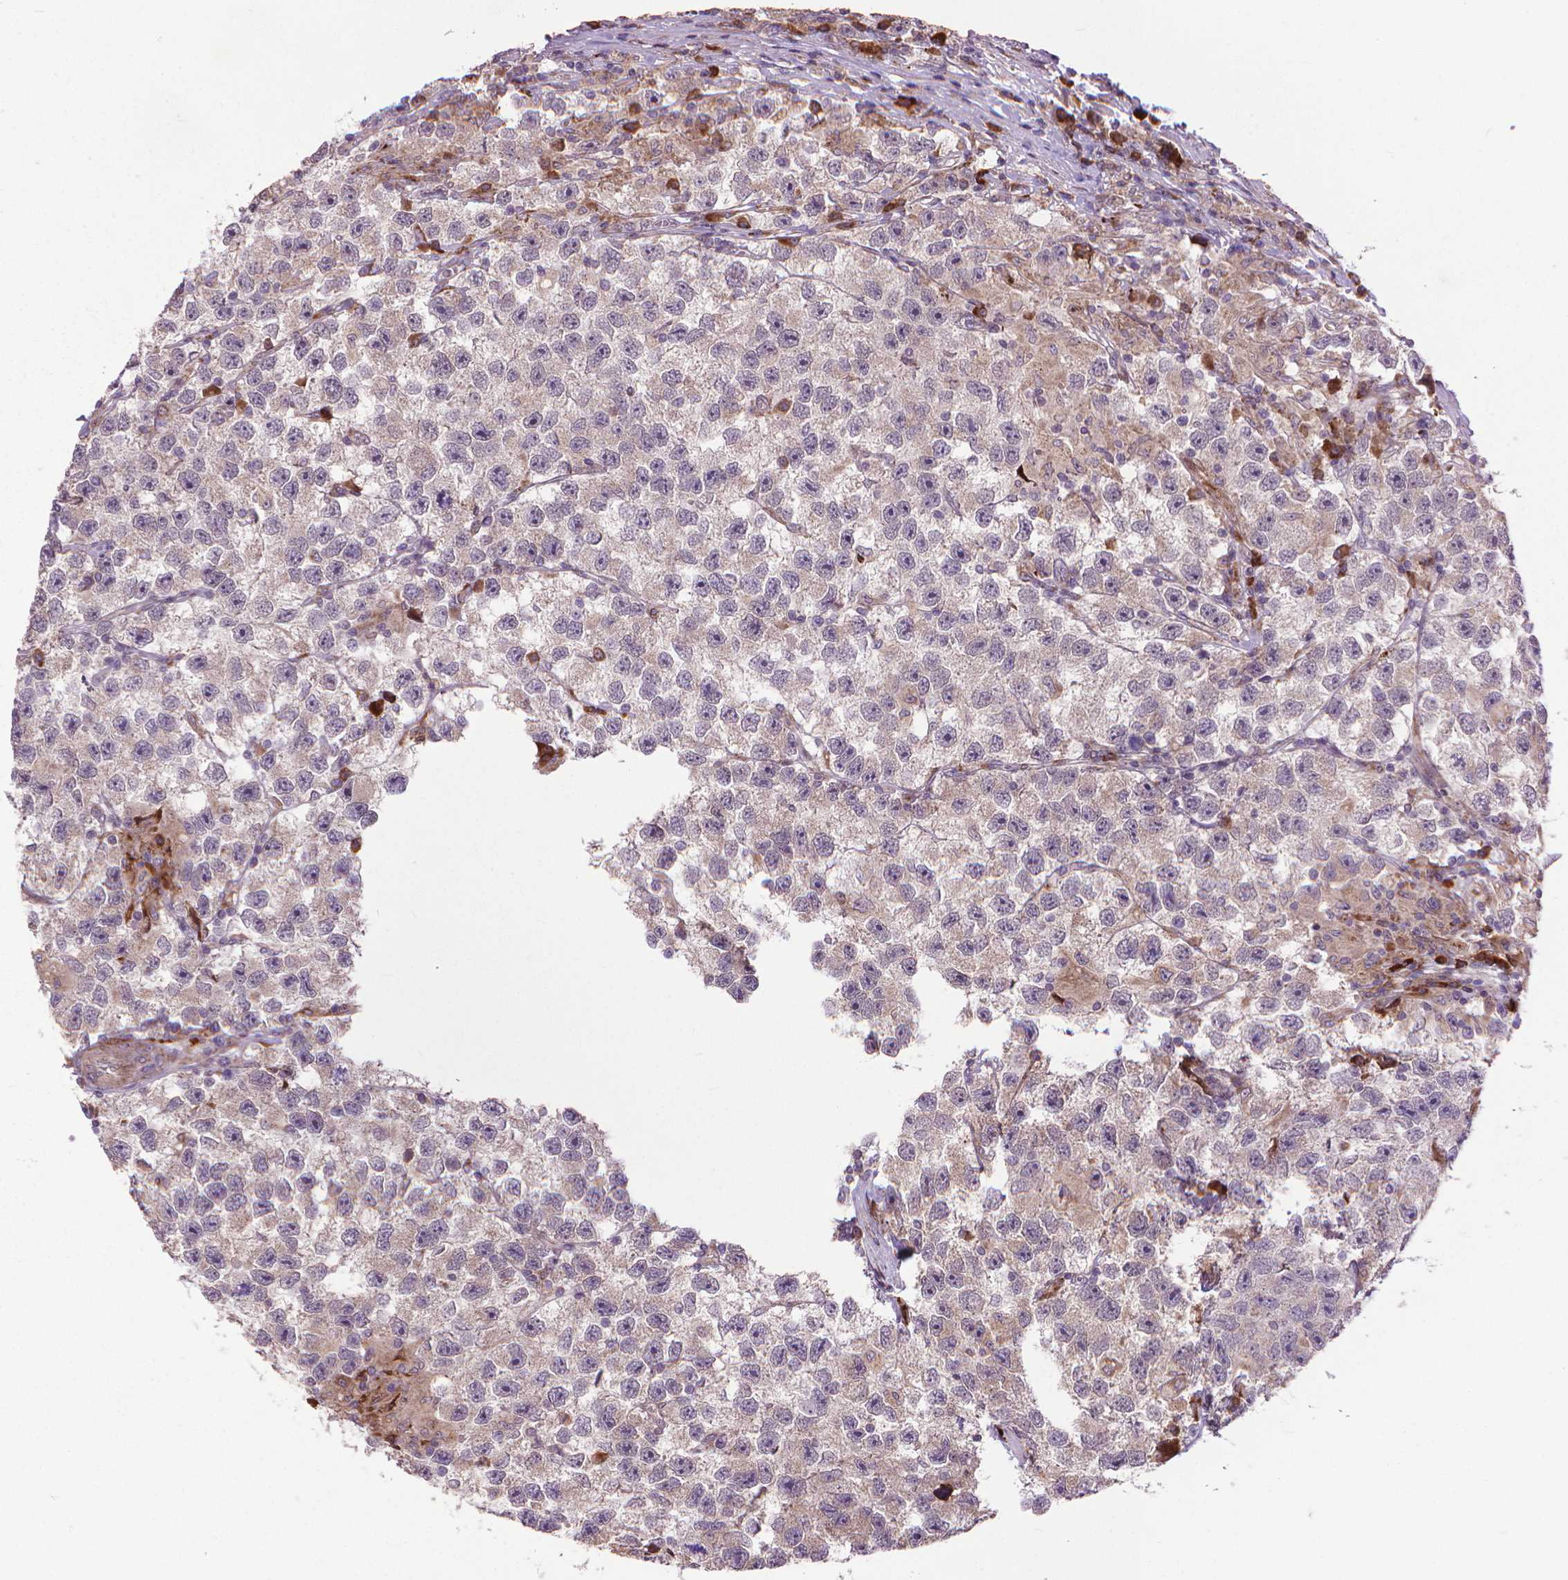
{"staining": {"intensity": "weak", "quantity": "25%-75%", "location": "cytoplasmic/membranous"}, "tissue": "testis cancer", "cell_type": "Tumor cells", "image_type": "cancer", "snomed": [{"axis": "morphology", "description": "Seminoma, NOS"}, {"axis": "topography", "description": "Testis"}], "caption": "IHC photomicrograph of neoplastic tissue: human testis cancer (seminoma) stained using immunohistochemistry (IHC) demonstrates low levels of weak protein expression localized specifically in the cytoplasmic/membranous of tumor cells, appearing as a cytoplasmic/membranous brown color.", "gene": "MYH14", "patient": {"sex": "male", "age": 26}}